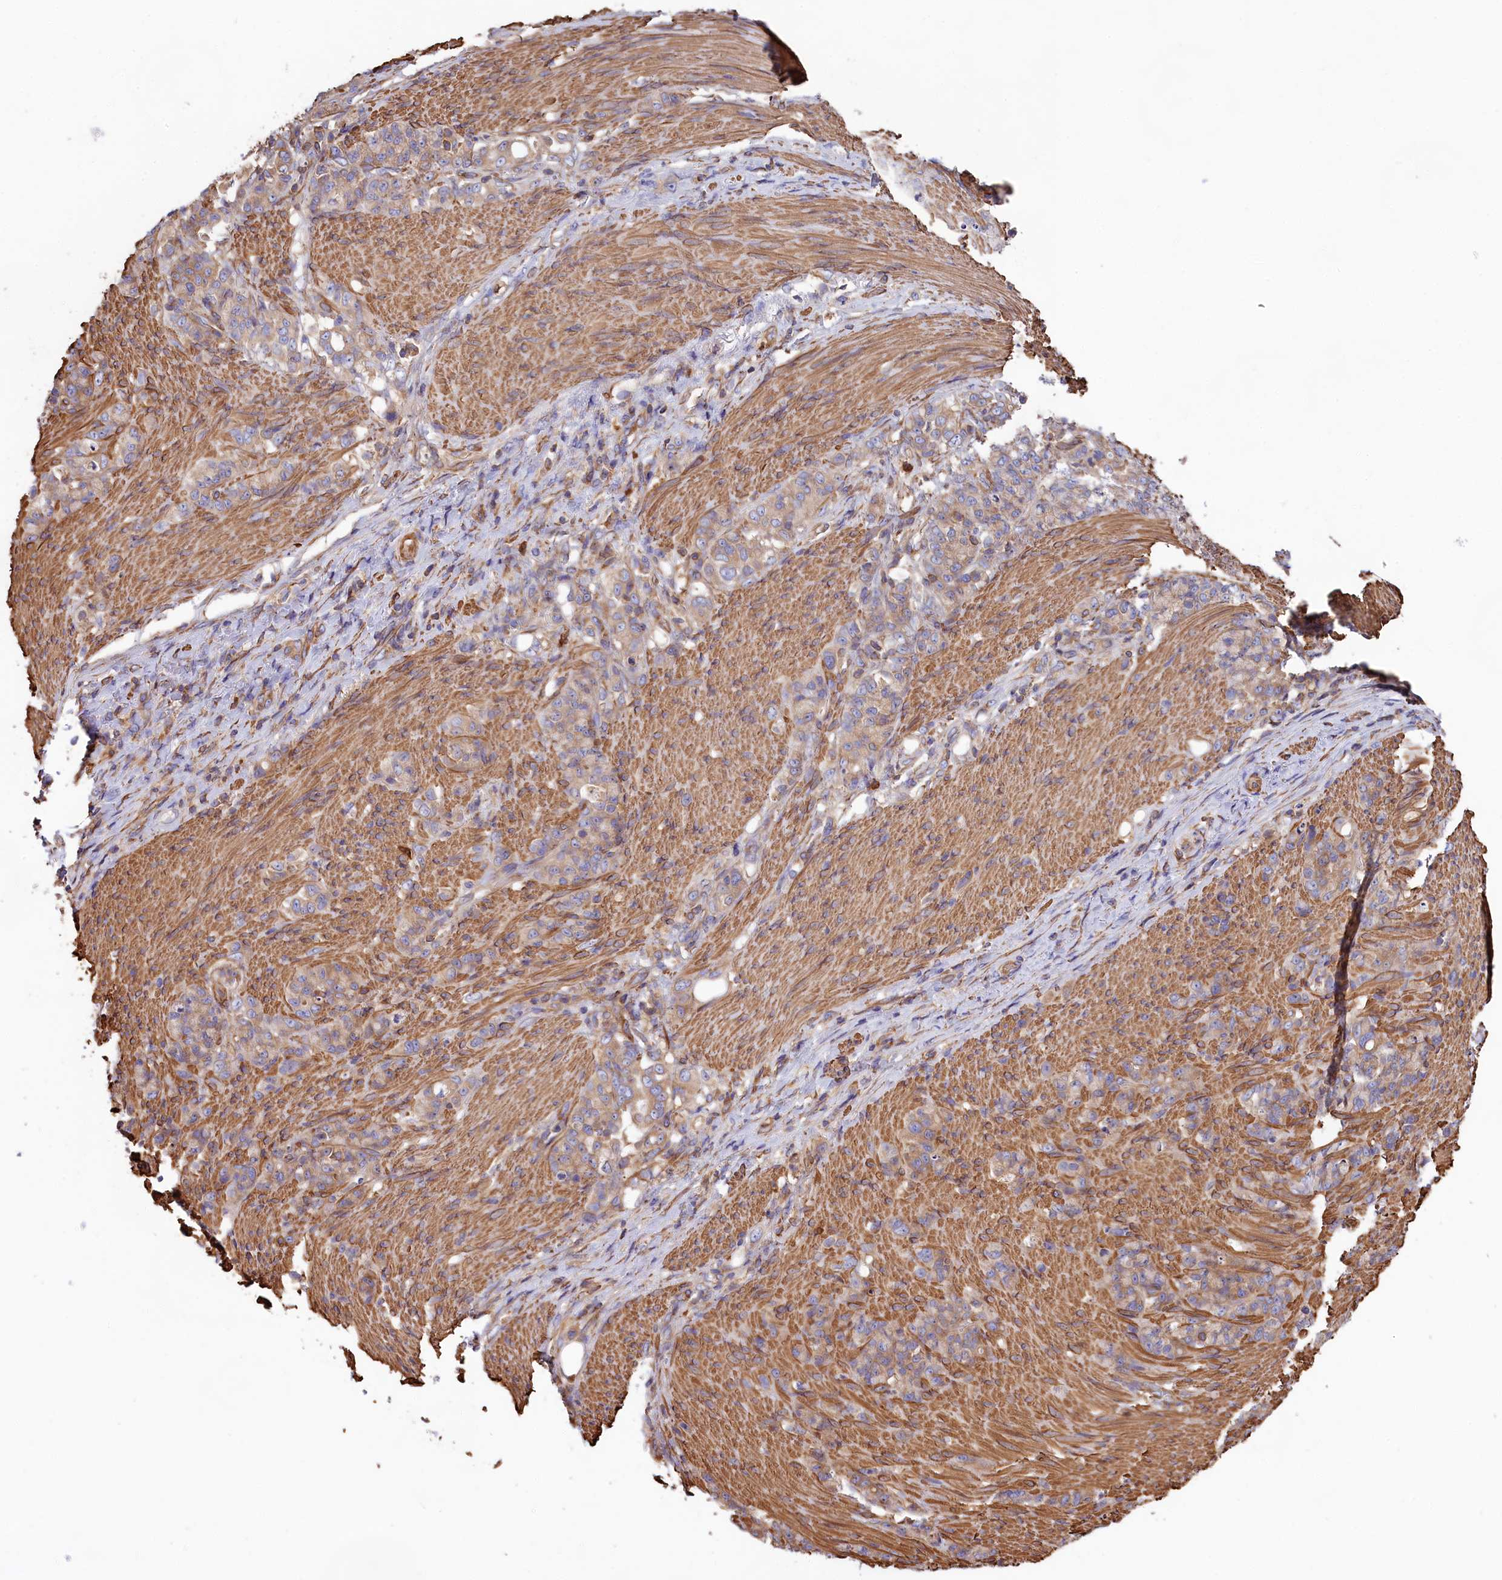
{"staining": {"intensity": "weak", "quantity": "25%-75%", "location": "cytoplasmic/membranous"}, "tissue": "stomach cancer", "cell_type": "Tumor cells", "image_type": "cancer", "snomed": [{"axis": "morphology", "description": "Adenocarcinoma, NOS"}, {"axis": "topography", "description": "Stomach"}], "caption": "Stomach adenocarcinoma was stained to show a protein in brown. There is low levels of weak cytoplasmic/membranous expression in about 25%-75% of tumor cells.", "gene": "GYS1", "patient": {"sex": "female", "age": 79}}